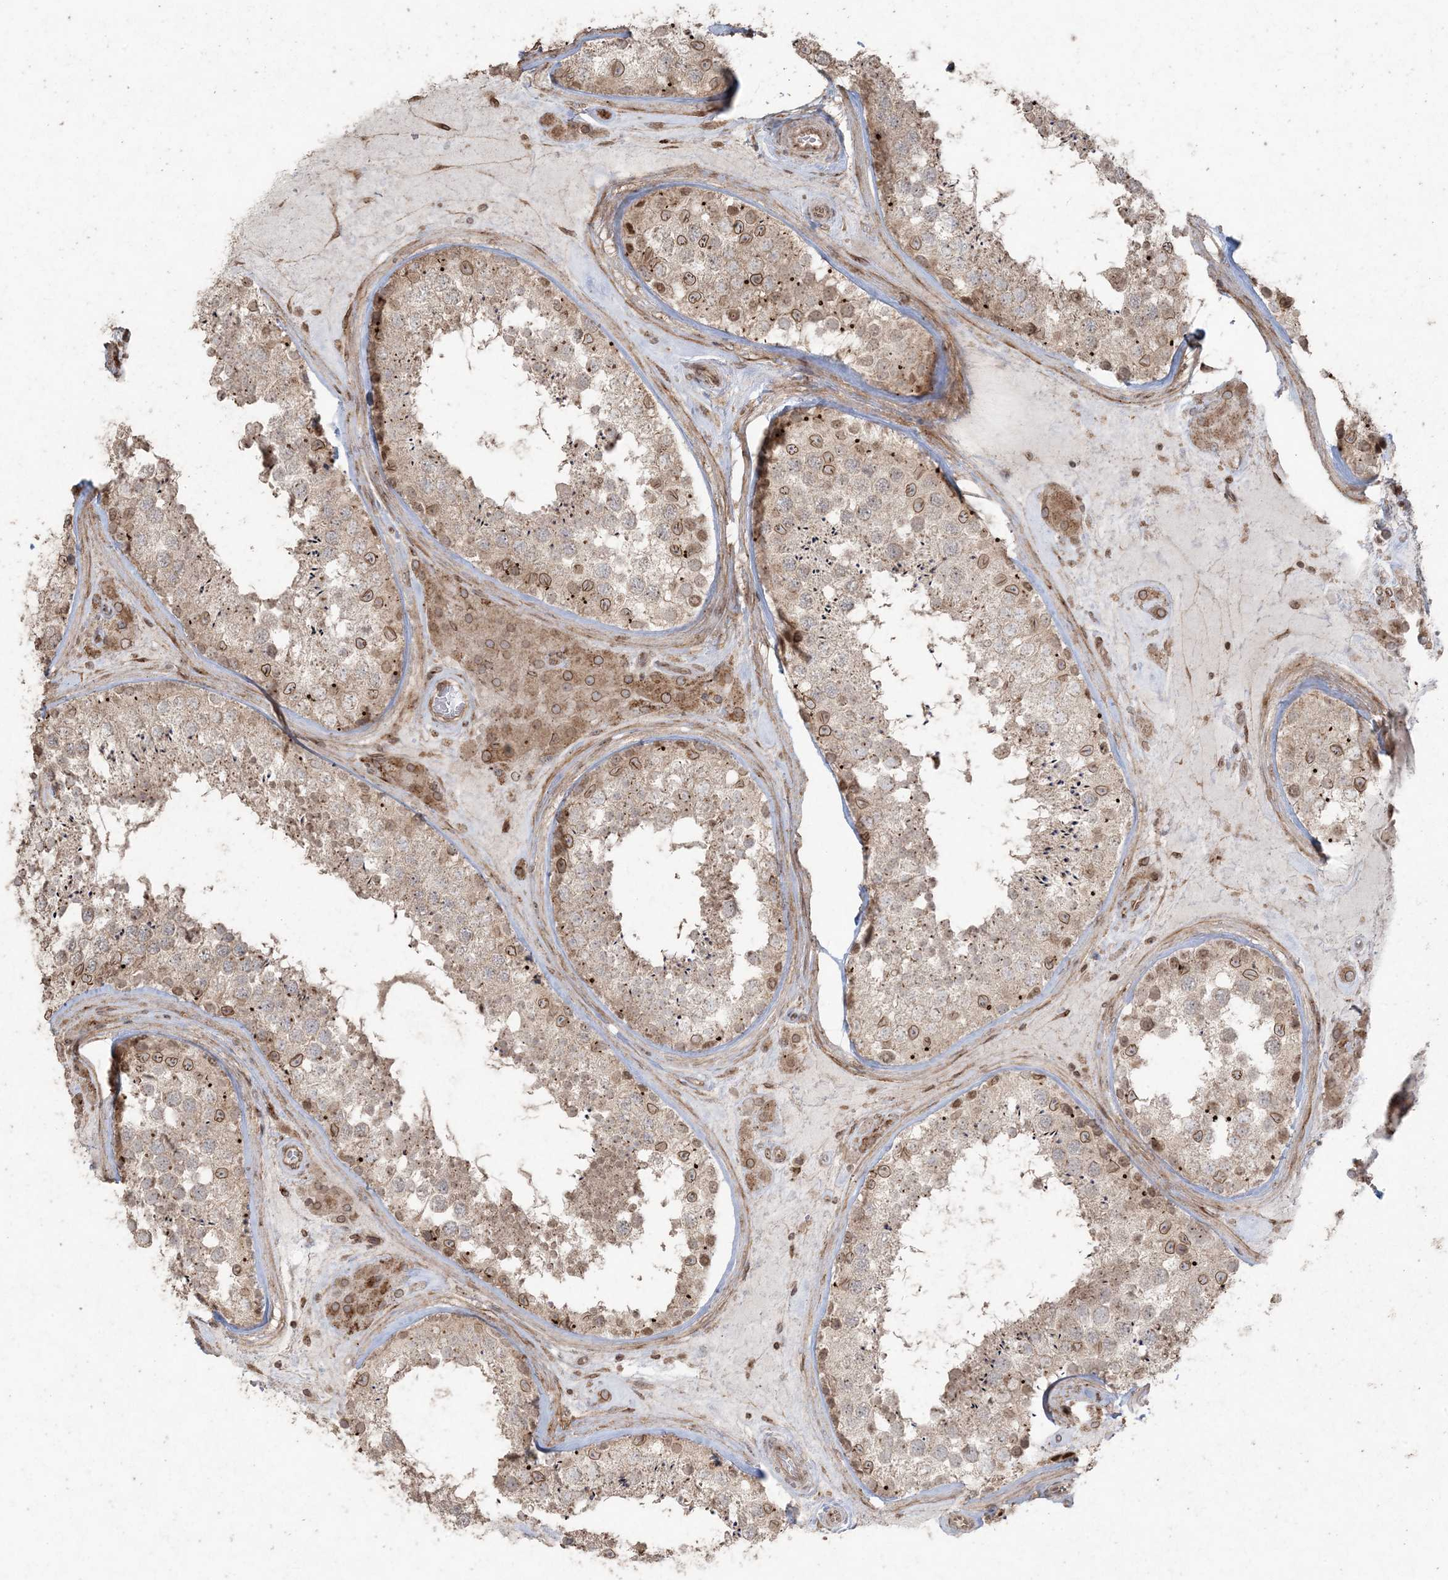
{"staining": {"intensity": "moderate", "quantity": ">75%", "location": "cytoplasmic/membranous,nuclear"}, "tissue": "testis", "cell_type": "Cells in seminiferous ducts", "image_type": "normal", "snomed": [{"axis": "morphology", "description": "Normal tissue, NOS"}, {"axis": "topography", "description": "Testis"}], "caption": "Immunohistochemical staining of benign testis reveals >75% levels of moderate cytoplasmic/membranous,nuclear protein positivity in about >75% of cells in seminiferous ducts.", "gene": "DDX19B", "patient": {"sex": "male", "age": 46}}